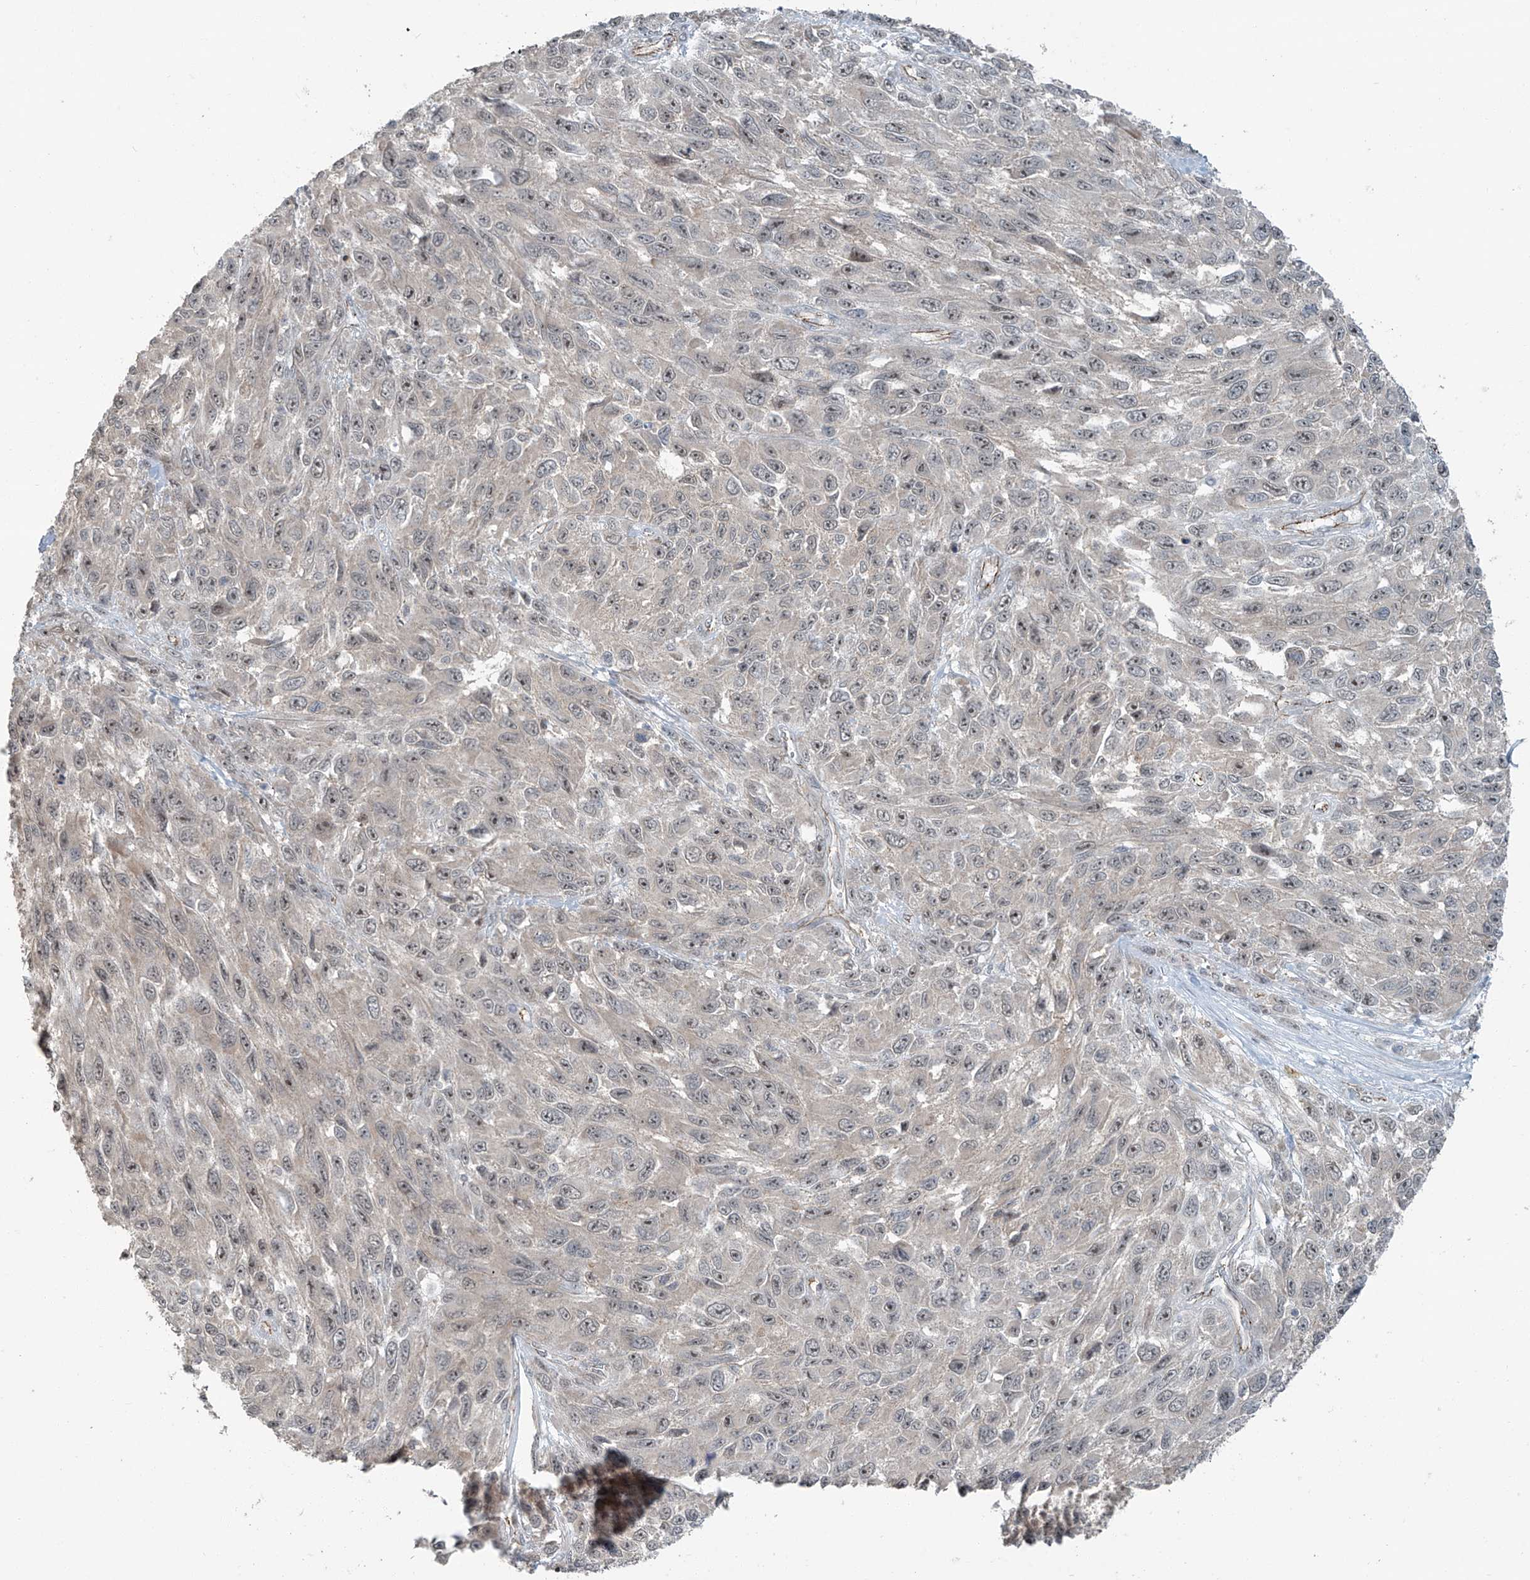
{"staining": {"intensity": "negative", "quantity": "none", "location": "none"}, "tissue": "melanoma", "cell_type": "Tumor cells", "image_type": "cancer", "snomed": [{"axis": "morphology", "description": "Malignant melanoma, NOS"}, {"axis": "topography", "description": "Skin"}], "caption": "IHC micrograph of neoplastic tissue: melanoma stained with DAB (3,3'-diaminobenzidine) demonstrates no significant protein positivity in tumor cells. (DAB immunohistochemistry (IHC) visualized using brightfield microscopy, high magnification).", "gene": "ZNF16", "patient": {"sex": "female", "age": 96}}